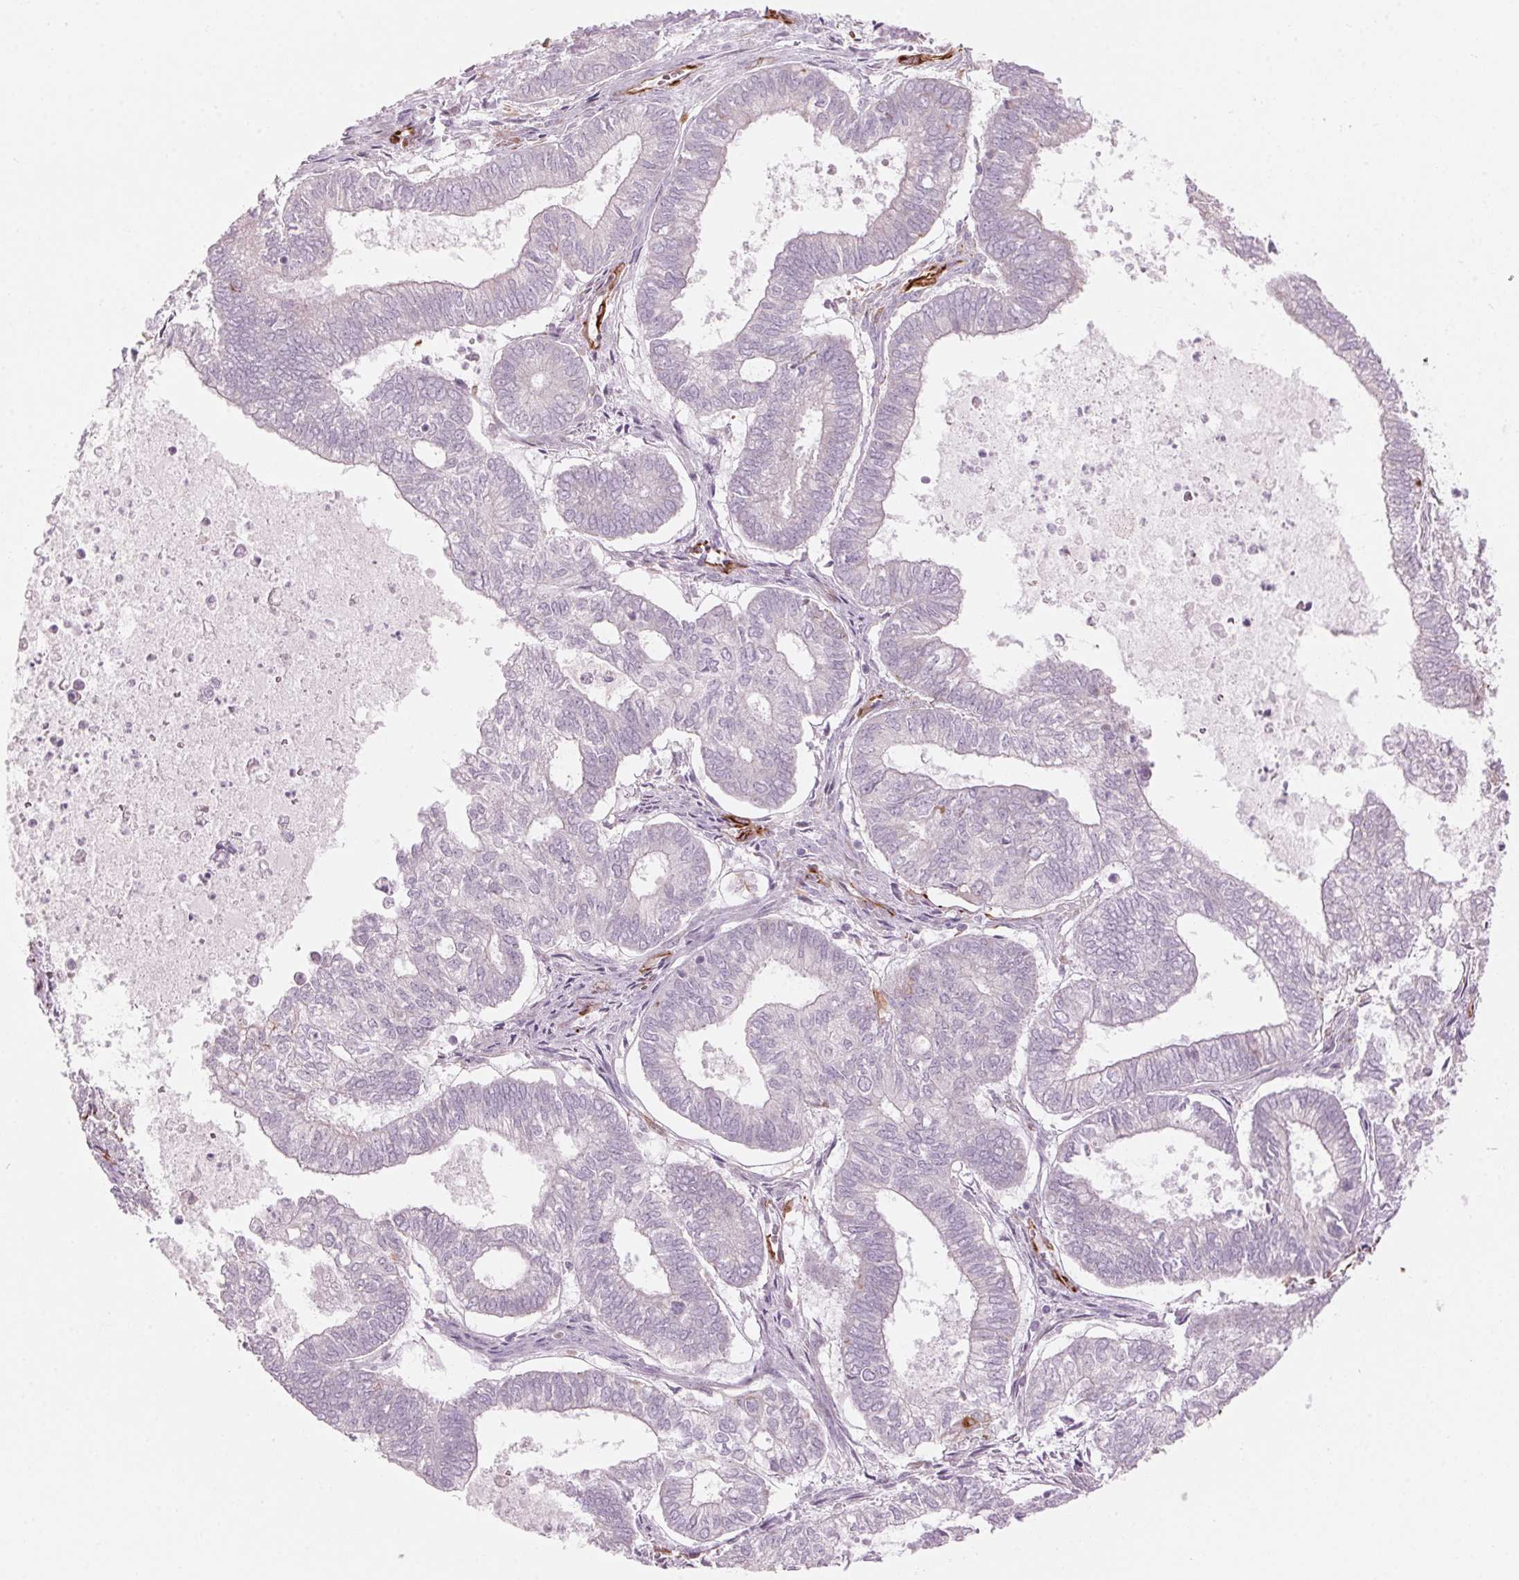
{"staining": {"intensity": "negative", "quantity": "none", "location": "none"}, "tissue": "ovarian cancer", "cell_type": "Tumor cells", "image_type": "cancer", "snomed": [{"axis": "morphology", "description": "Carcinoma, endometroid"}, {"axis": "topography", "description": "Ovary"}], "caption": "A histopathology image of human ovarian cancer (endometroid carcinoma) is negative for staining in tumor cells.", "gene": "CLPS", "patient": {"sex": "female", "age": 64}}